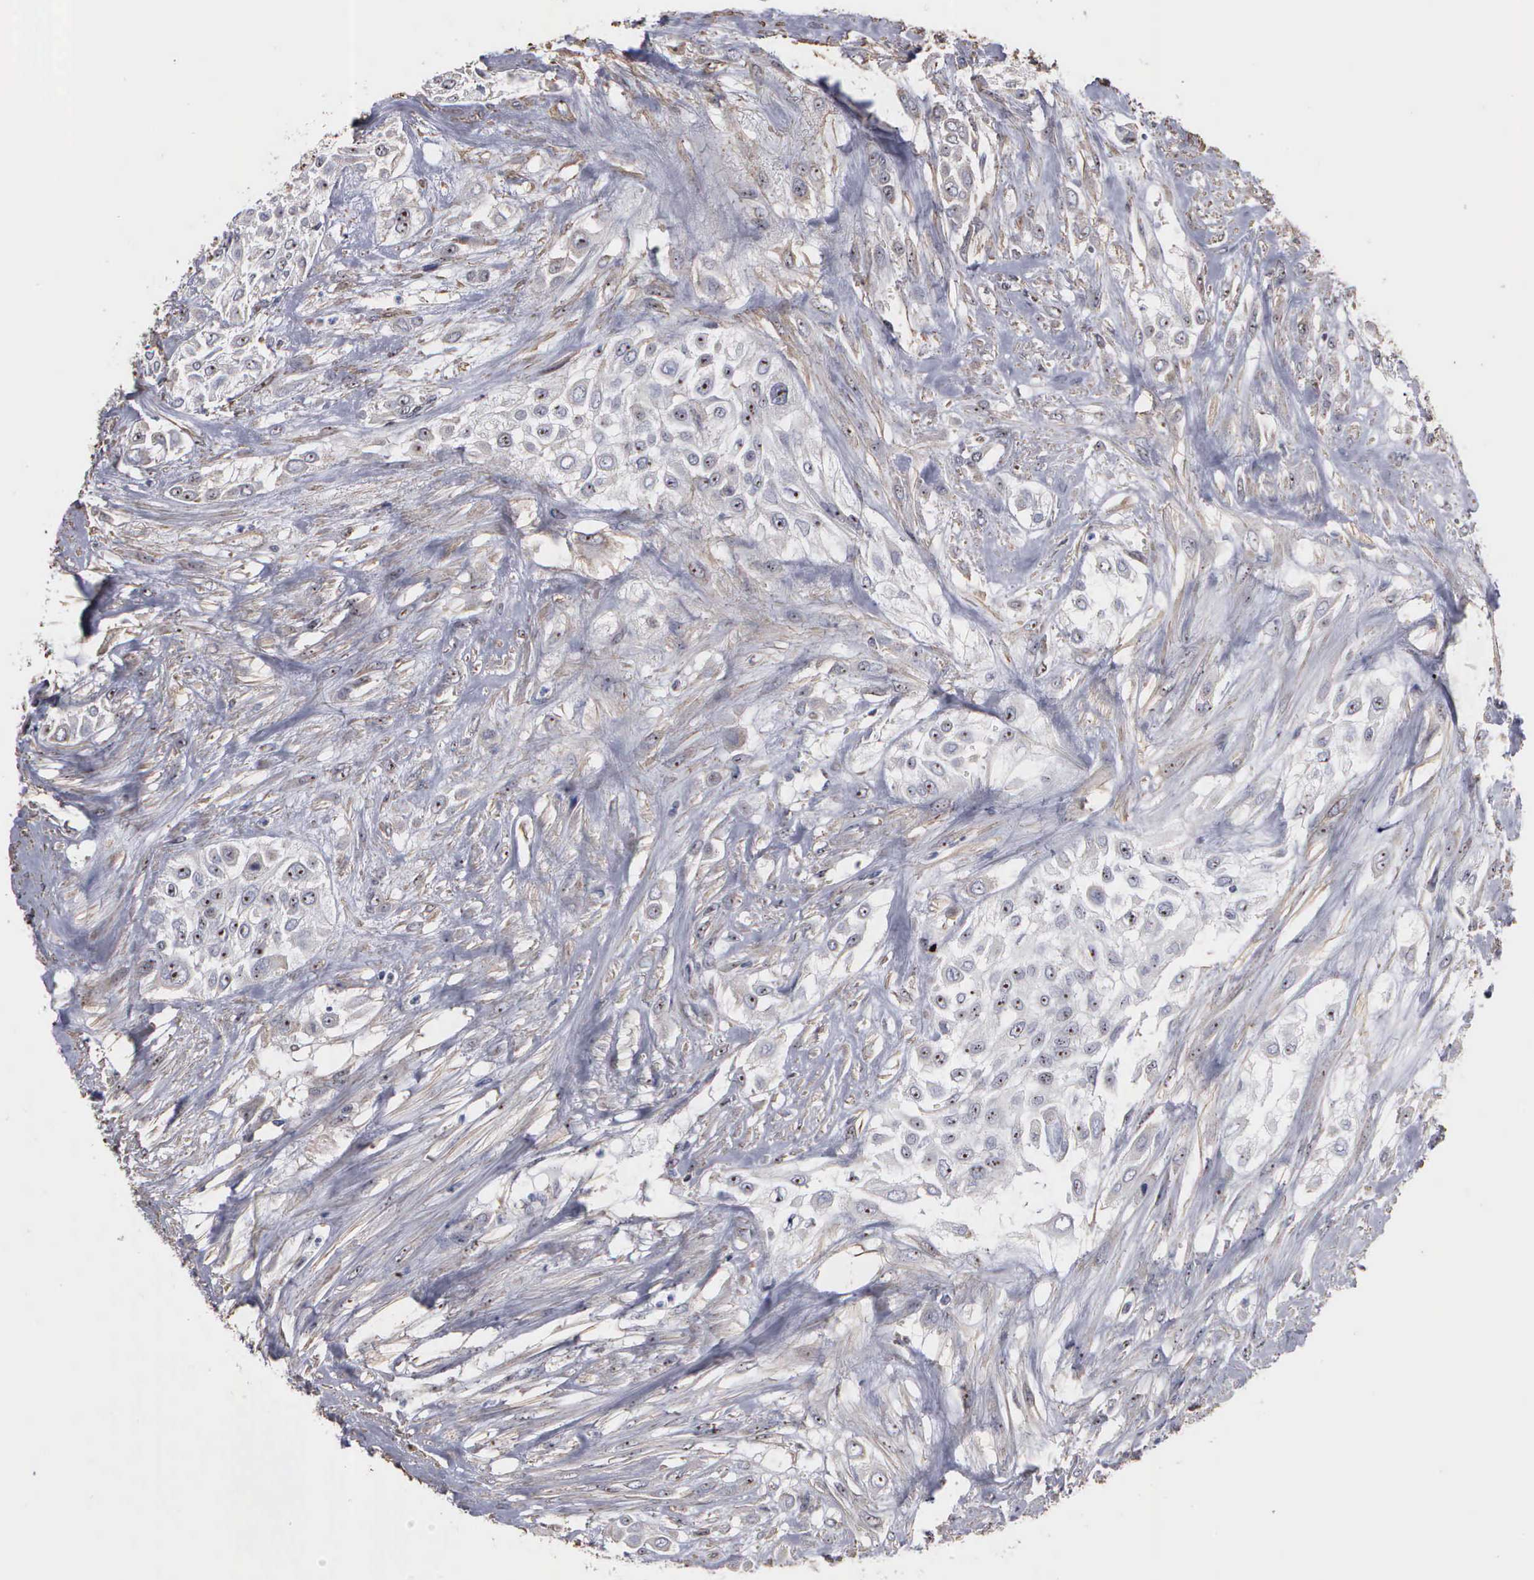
{"staining": {"intensity": "moderate", "quantity": "25%-75%", "location": "nuclear"}, "tissue": "urothelial cancer", "cell_type": "Tumor cells", "image_type": "cancer", "snomed": [{"axis": "morphology", "description": "Urothelial carcinoma, High grade"}, {"axis": "topography", "description": "Urinary bladder"}], "caption": "Immunohistochemical staining of urothelial carcinoma (high-grade) demonstrates medium levels of moderate nuclear expression in about 25%-75% of tumor cells. Immunohistochemistry (ihc) stains the protein of interest in brown and the nuclei are stained blue.", "gene": "NGDN", "patient": {"sex": "male", "age": 57}}